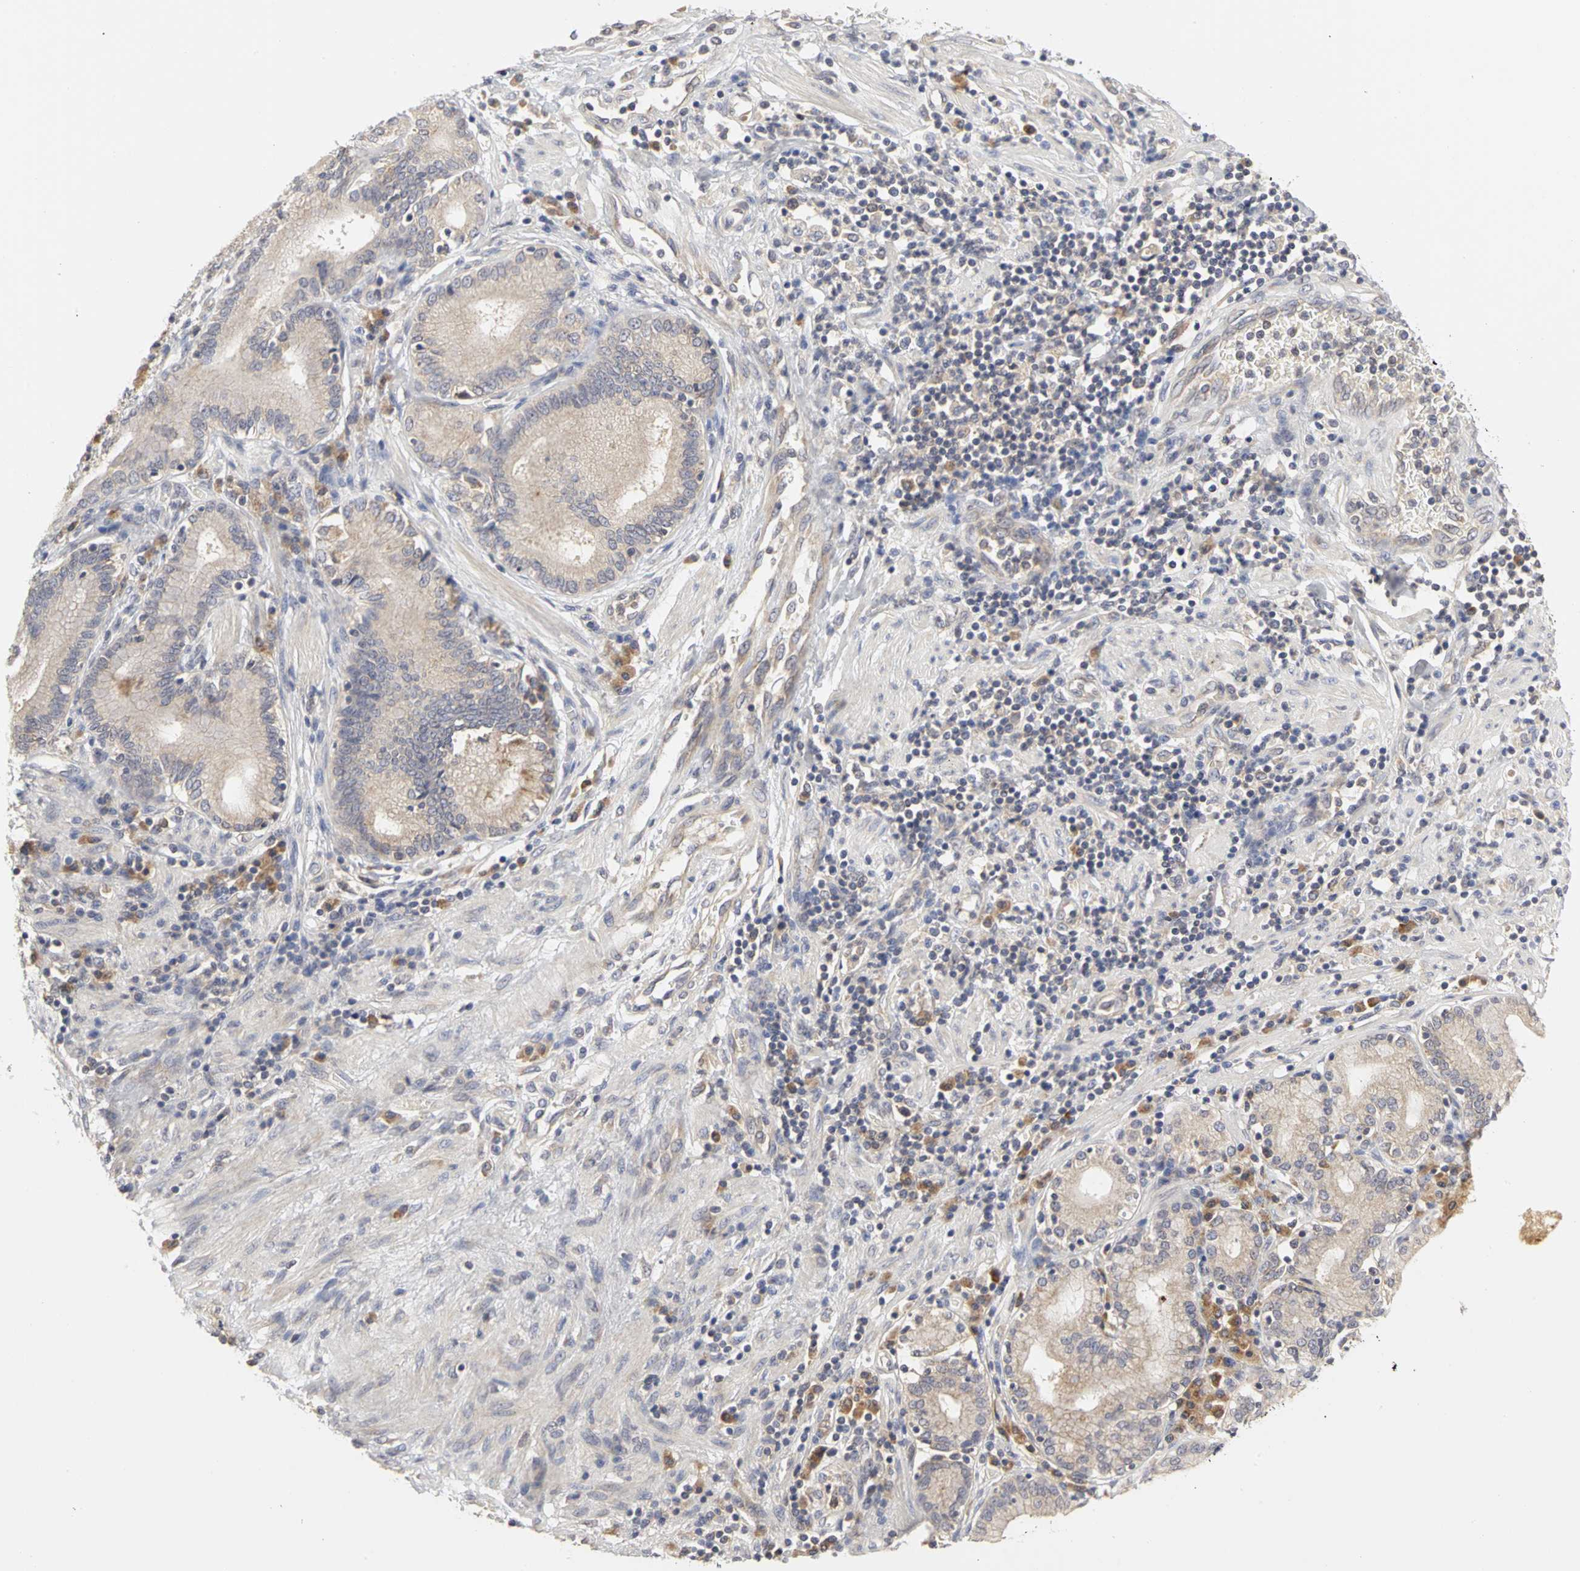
{"staining": {"intensity": "weak", "quantity": ">75%", "location": "cytoplasmic/membranous"}, "tissue": "pancreatic cancer", "cell_type": "Tumor cells", "image_type": "cancer", "snomed": [{"axis": "morphology", "description": "Adenocarcinoma, NOS"}, {"axis": "topography", "description": "Pancreas"}], "caption": "Immunohistochemical staining of human pancreatic cancer (adenocarcinoma) demonstrates low levels of weak cytoplasmic/membranous expression in approximately >75% of tumor cells. Using DAB (brown) and hematoxylin (blue) stains, captured at high magnification using brightfield microscopy.", "gene": "IRAK1", "patient": {"sex": "female", "age": 48}}